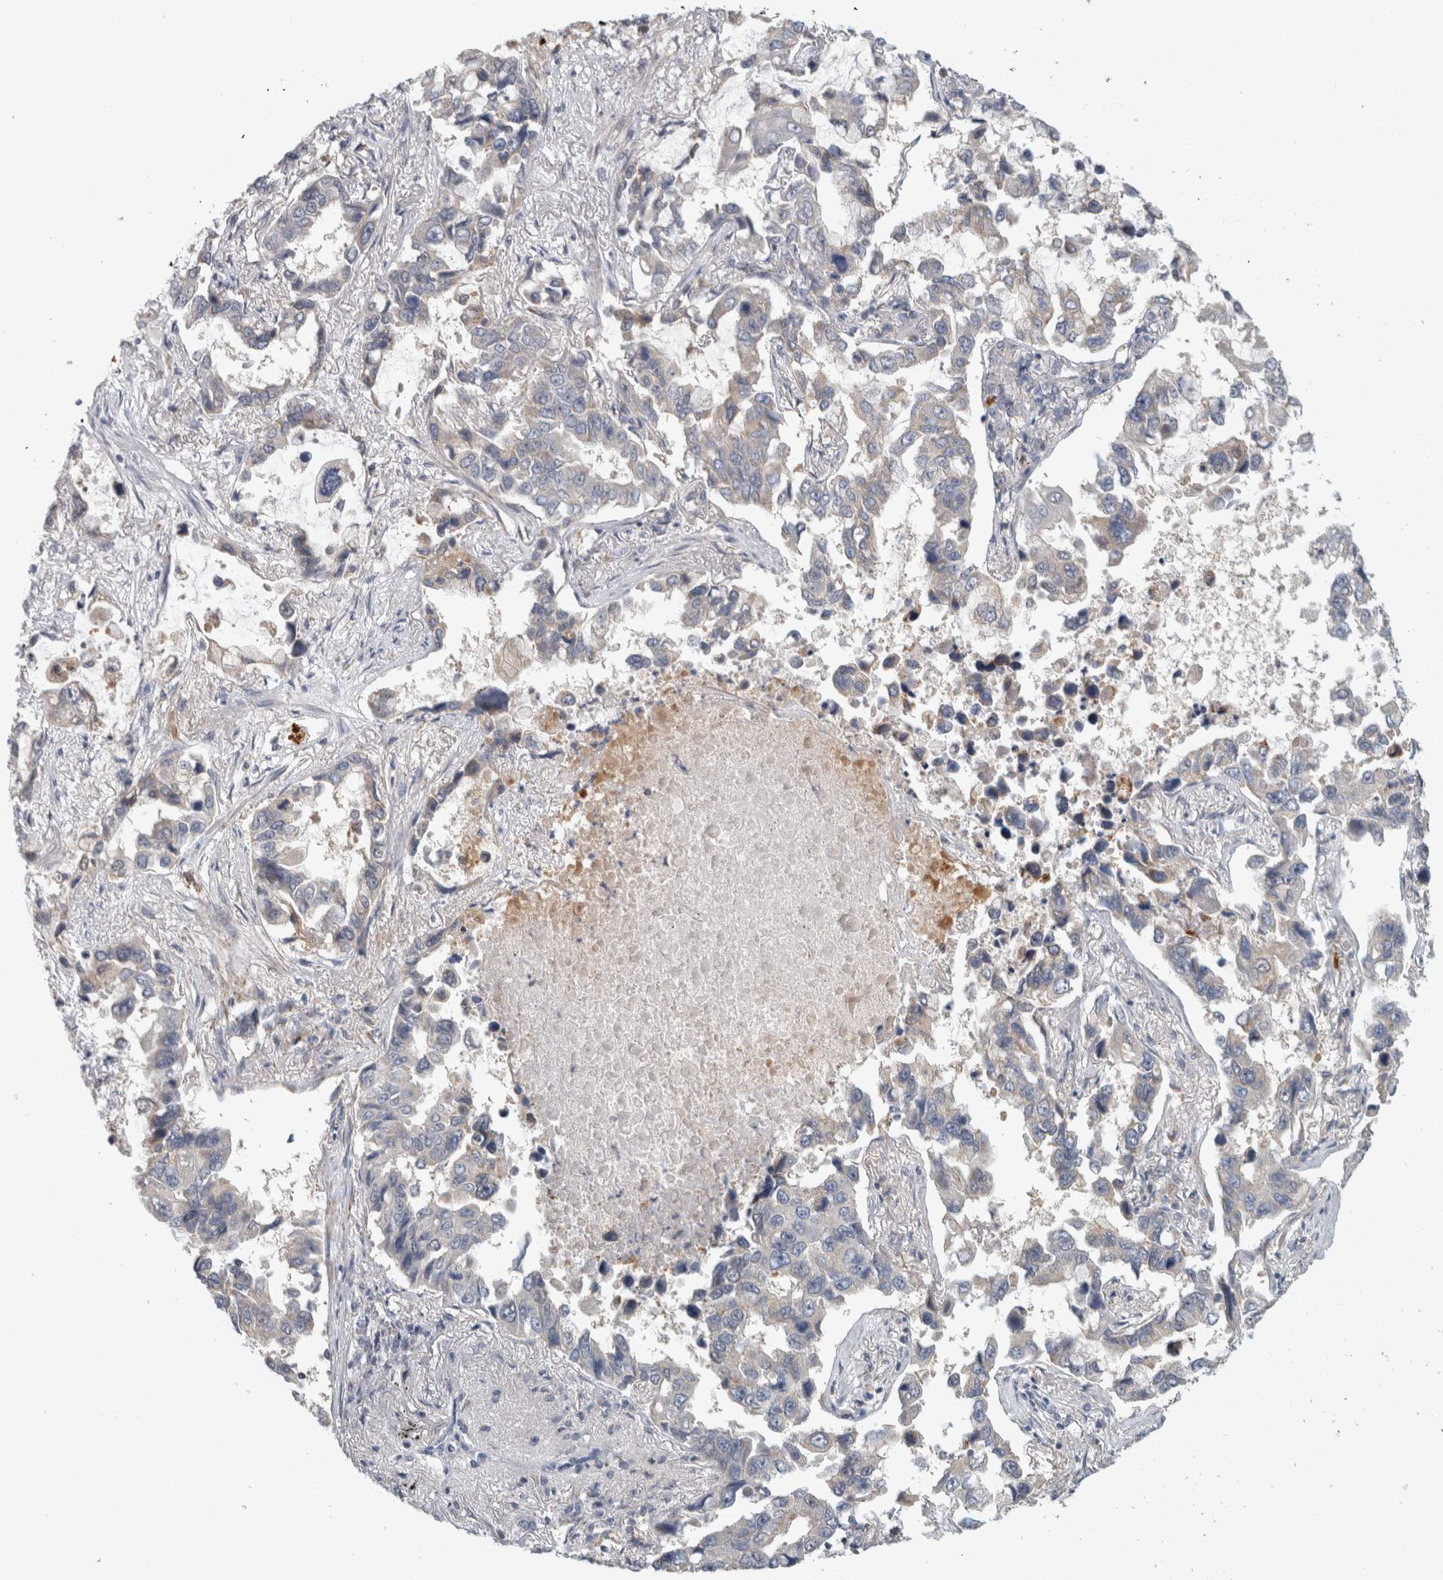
{"staining": {"intensity": "negative", "quantity": "none", "location": "none"}, "tissue": "lung cancer", "cell_type": "Tumor cells", "image_type": "cancer", "snomed": [{"axis": "morphology", "description": "Adenocarcinoma, NOS"}, {"axis": "topography", "description": "Lung"}], "caption": "Lung cancer (adenocarcinoma) was stained to show a protein in brown. There is no significant expression in tumor cells. The staining is performed using DAB (3,3'-diaminobenzidine) brown chromogen with nuclei counter-stained in using hematoxylin.", "gene": "RAB18", "patient": {"sex": "male", "age": 64}}